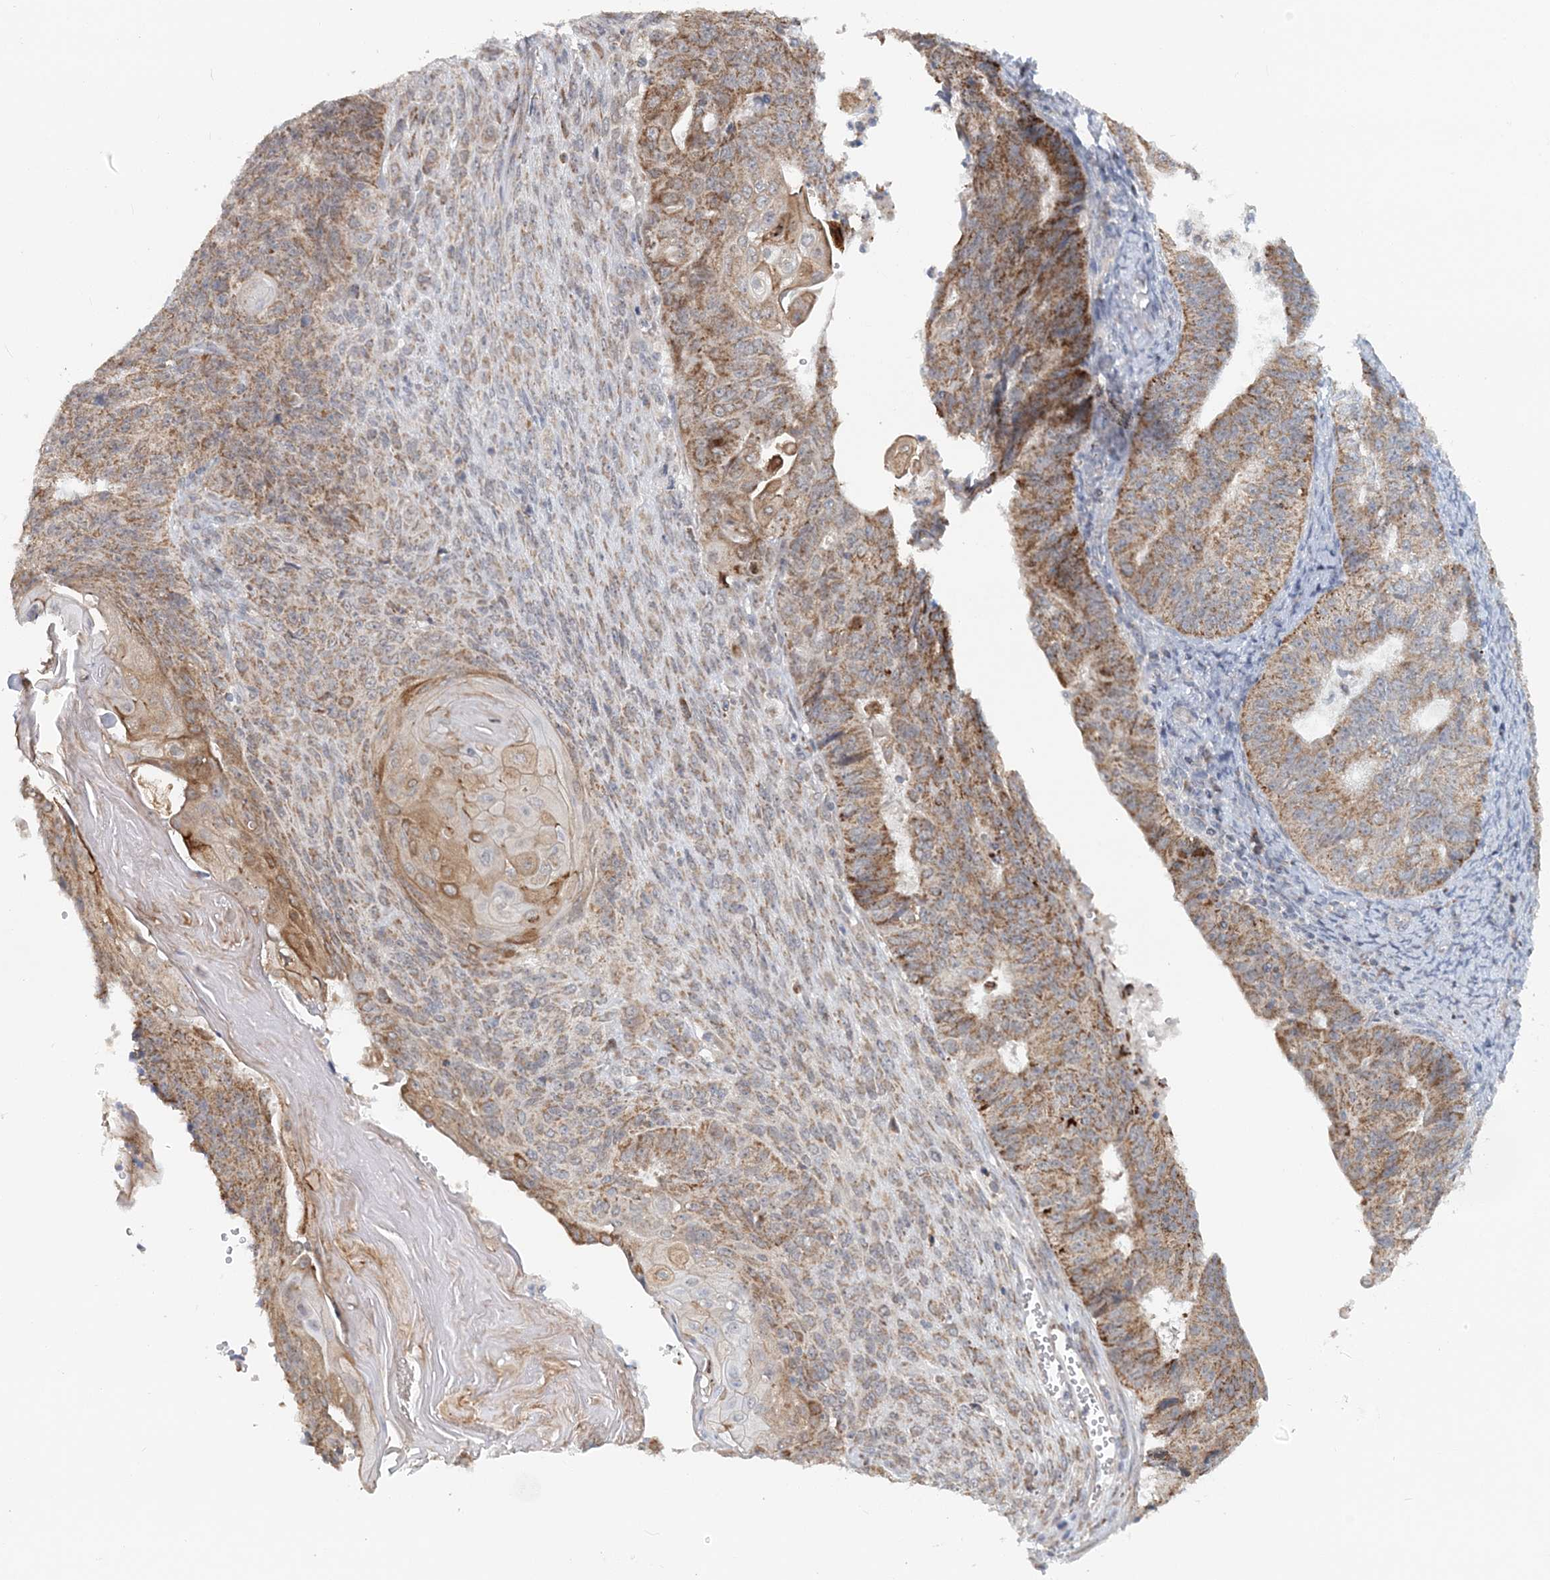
{"staining": {"intensity": "moderate", "quantity": ">75%", "location": "cytoplasmic/membranous"}, "tissue": "endometrial cancer", "cell_type": "Tumor cells", "image_type": "cancer", "snomed": [{"axis": "morphology", "description": "Adenocarcinoma, NOS"}, {"axis": "topography", "description": "Endometrium"}], "caption": "Protein expression analysis of endometrial cancer exhibits moderate cytoplasmic/membranous staining in approximately >75% of tumor cells.", "gene": "RNF150", "patient": {"sex": "female", "age": 32}}